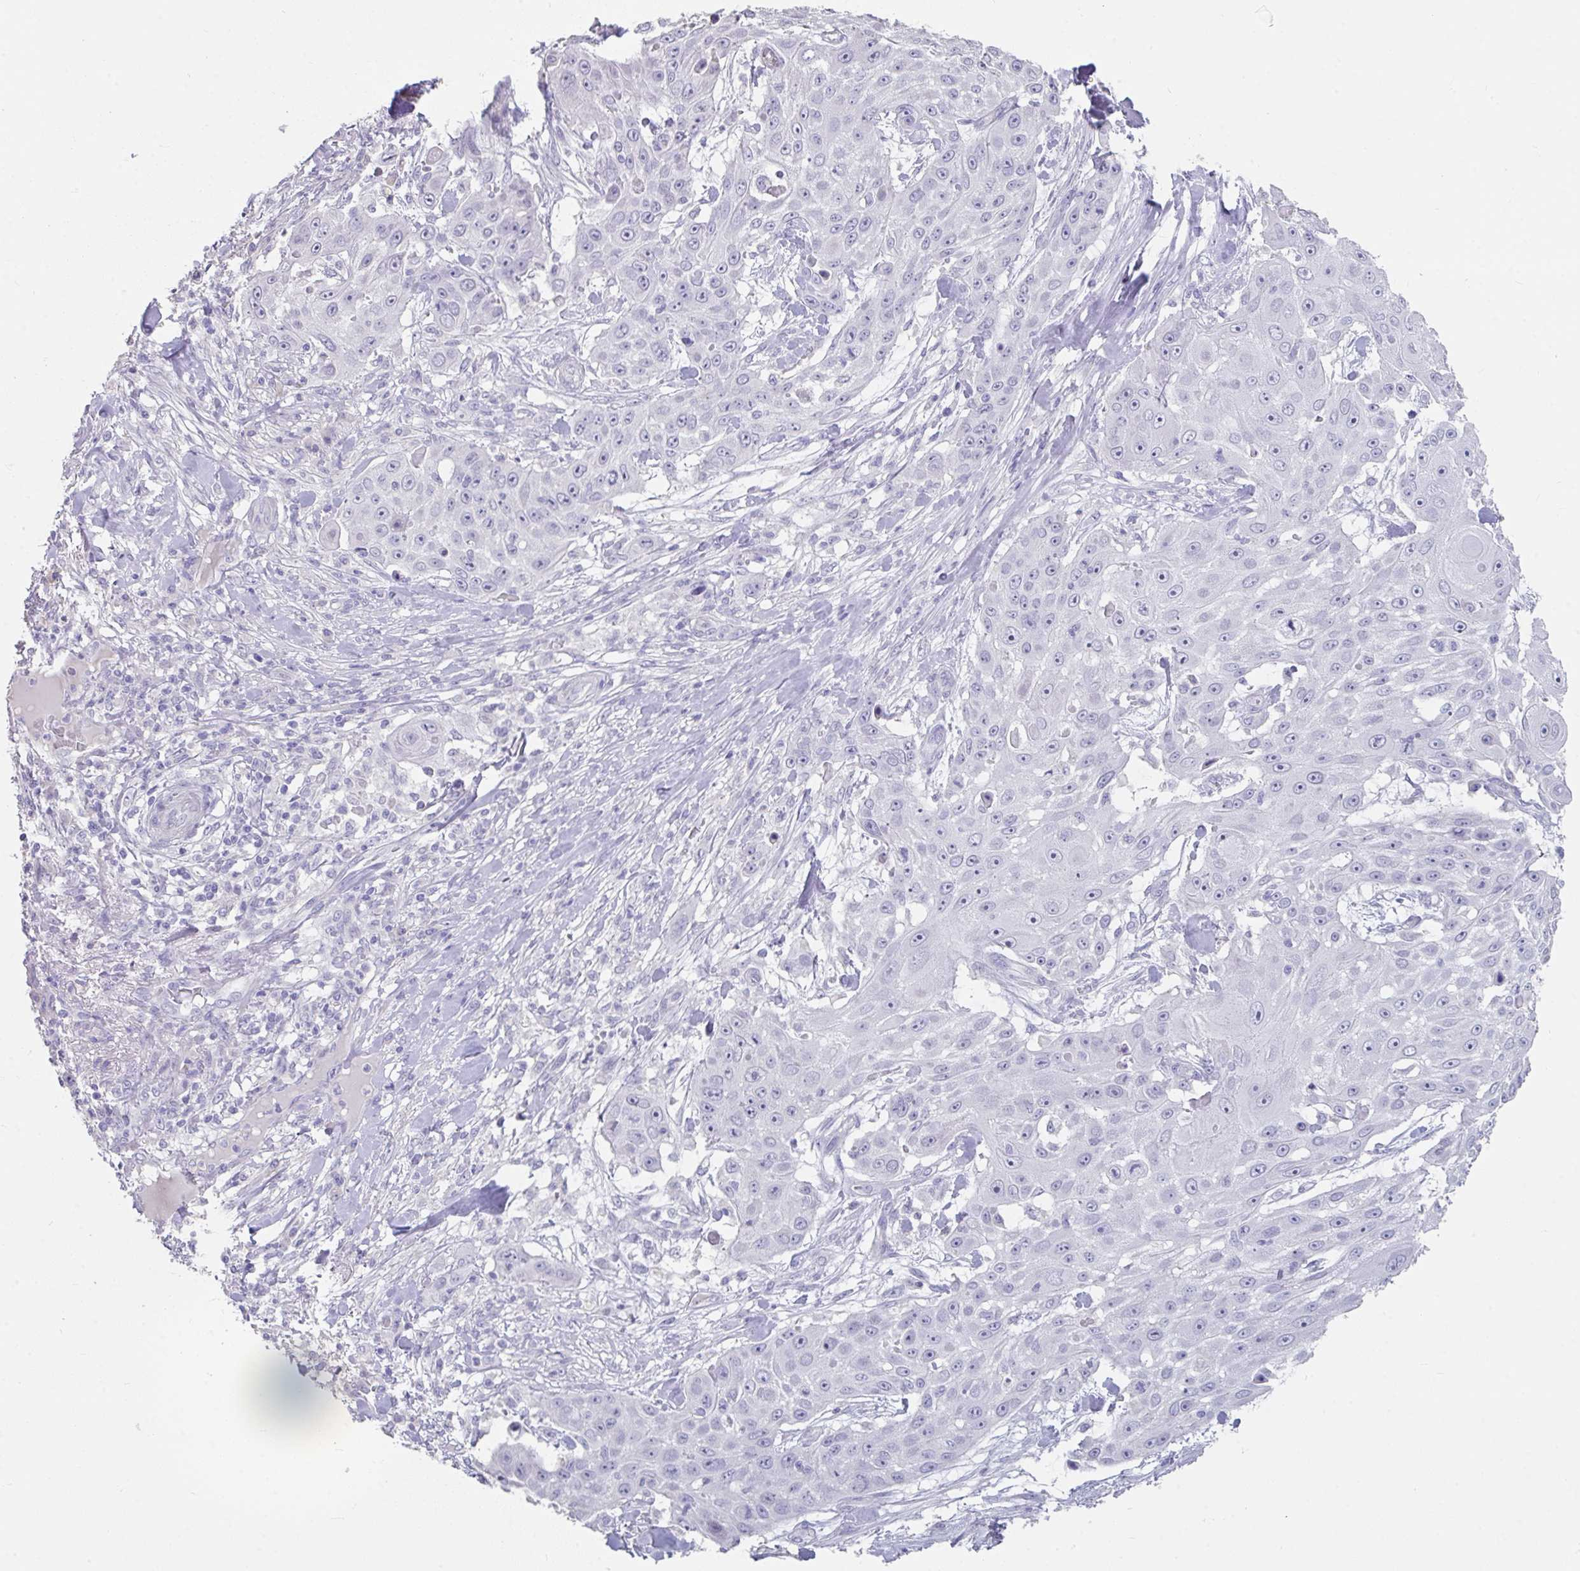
{"staining": {"intensity": "negative", "quantity": "none", "location": "none"}, "tissue": "skin cancer", "cell_type": "Tumor cells", "image_type": "cancer", "snomed": [{"axis": "morphology", "description": "Squamous cell carcinoma, NOS"}, {"axis": "topography", "description": "Skin"}], "caption": "High magnification brightfield microscopy of skin cancer stained with DAB (3,3'-diaminobenzidine) (brown) and counterstained with hematoxylin (blue): tumor cells show no significant expression.", "gene": "SLC44A4", "patient": {"sex": "female", "age": 86}}